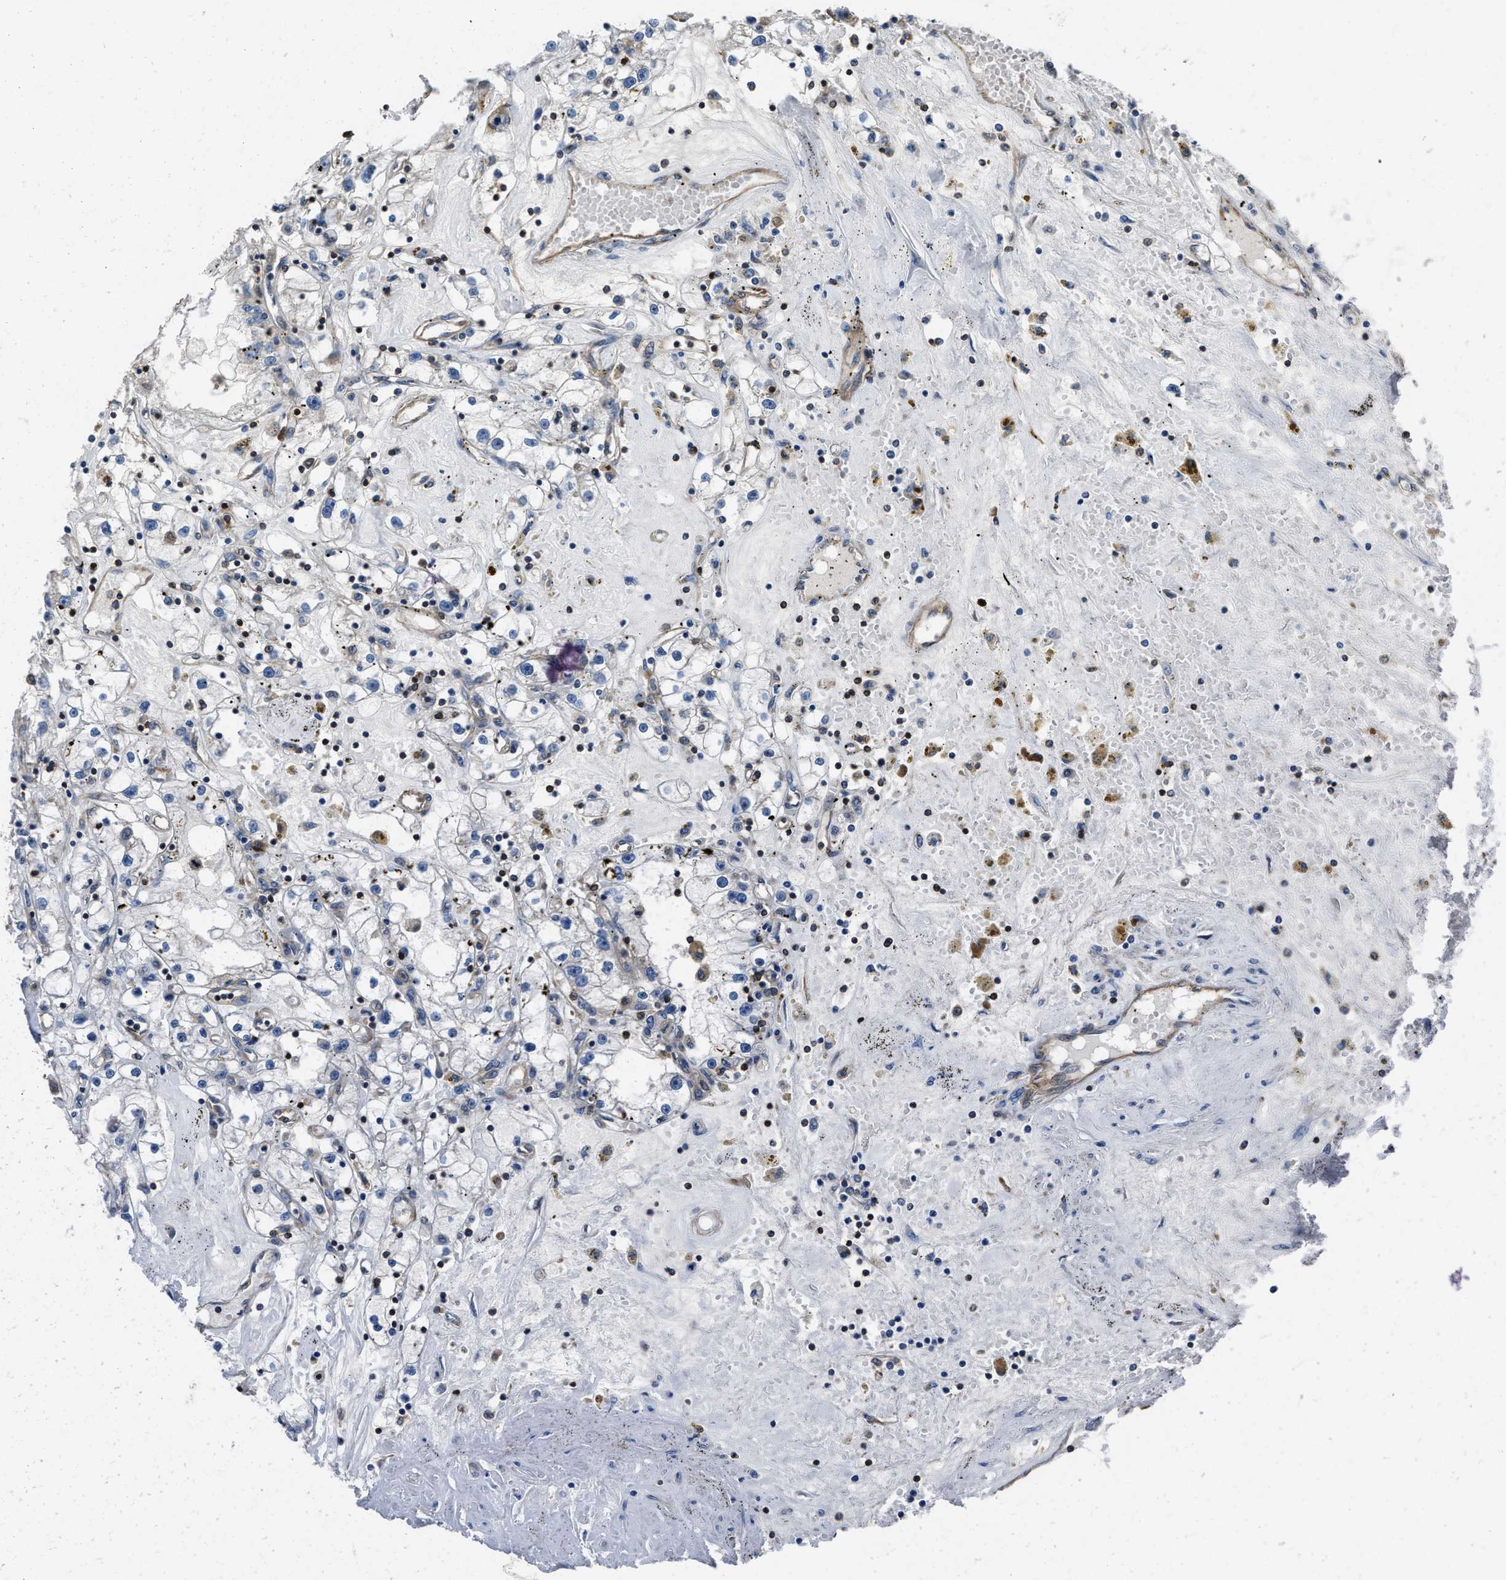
{"staining": {"intensity": "negative", "quantity": "none", "location": "none"}, "tissue": "renal cancer", "cell_type": "Tumor cells", "image_type": "cancer", "snomed": [{"axis": "morphology", "description": "Adenocarcinoma, NOS"}, {"axis": "topography", "description": "Kidney"}], "caption": "A histopathology image of renal cancer (adenocarcinoma) stained for a protein demonstrates no brown staining in tumor cells. (Brightfield microscopy of DAB IHC at high magnification).", "gene": "YARS1", "patient": {"sex": "male", "age": 56}}